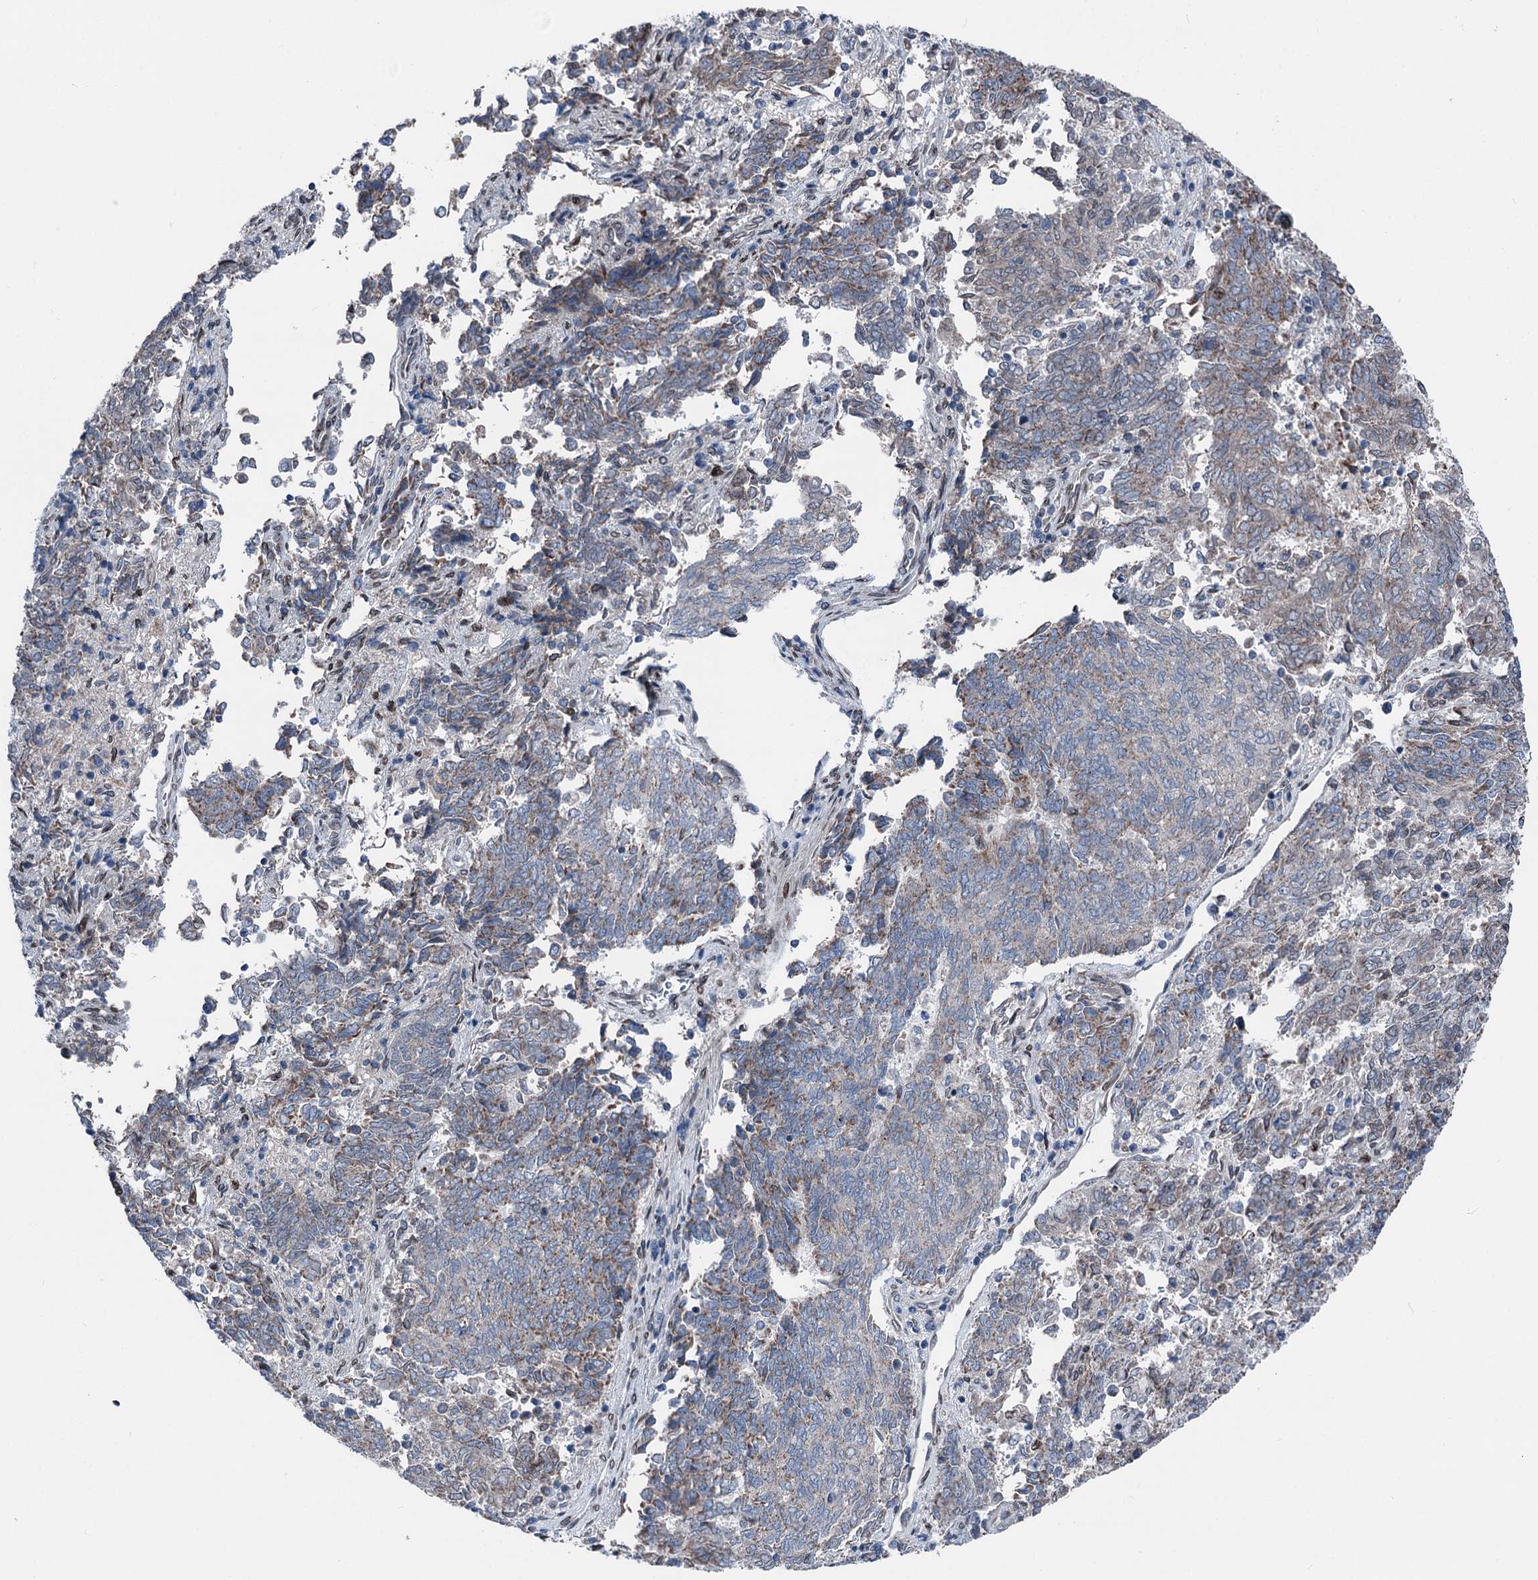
{"staining": {"intensity": "weak", "quantity": "25%-75%", "location": "cytoplasmic/membranous"}, "tissue": "endometrial cancer", "cell_type": "Tumor cells", "image_type": "cancer", "snomed": [{"axis": "morphology", "description": "Adenocarcinoma, NOS"}, {"axis": "topography", "description": "Endometrium"}], "caption": "Protein staining of adenocarcinoma (endometrial) tissue exhibits weak cytoplasmic/membranous expression in about 25%-75% of tumor cells. (DAB = brown stain, brightfield microscopy at high magnification).", "gene": "MRPL14", "patient": {"sex": "female", "age": 80}}